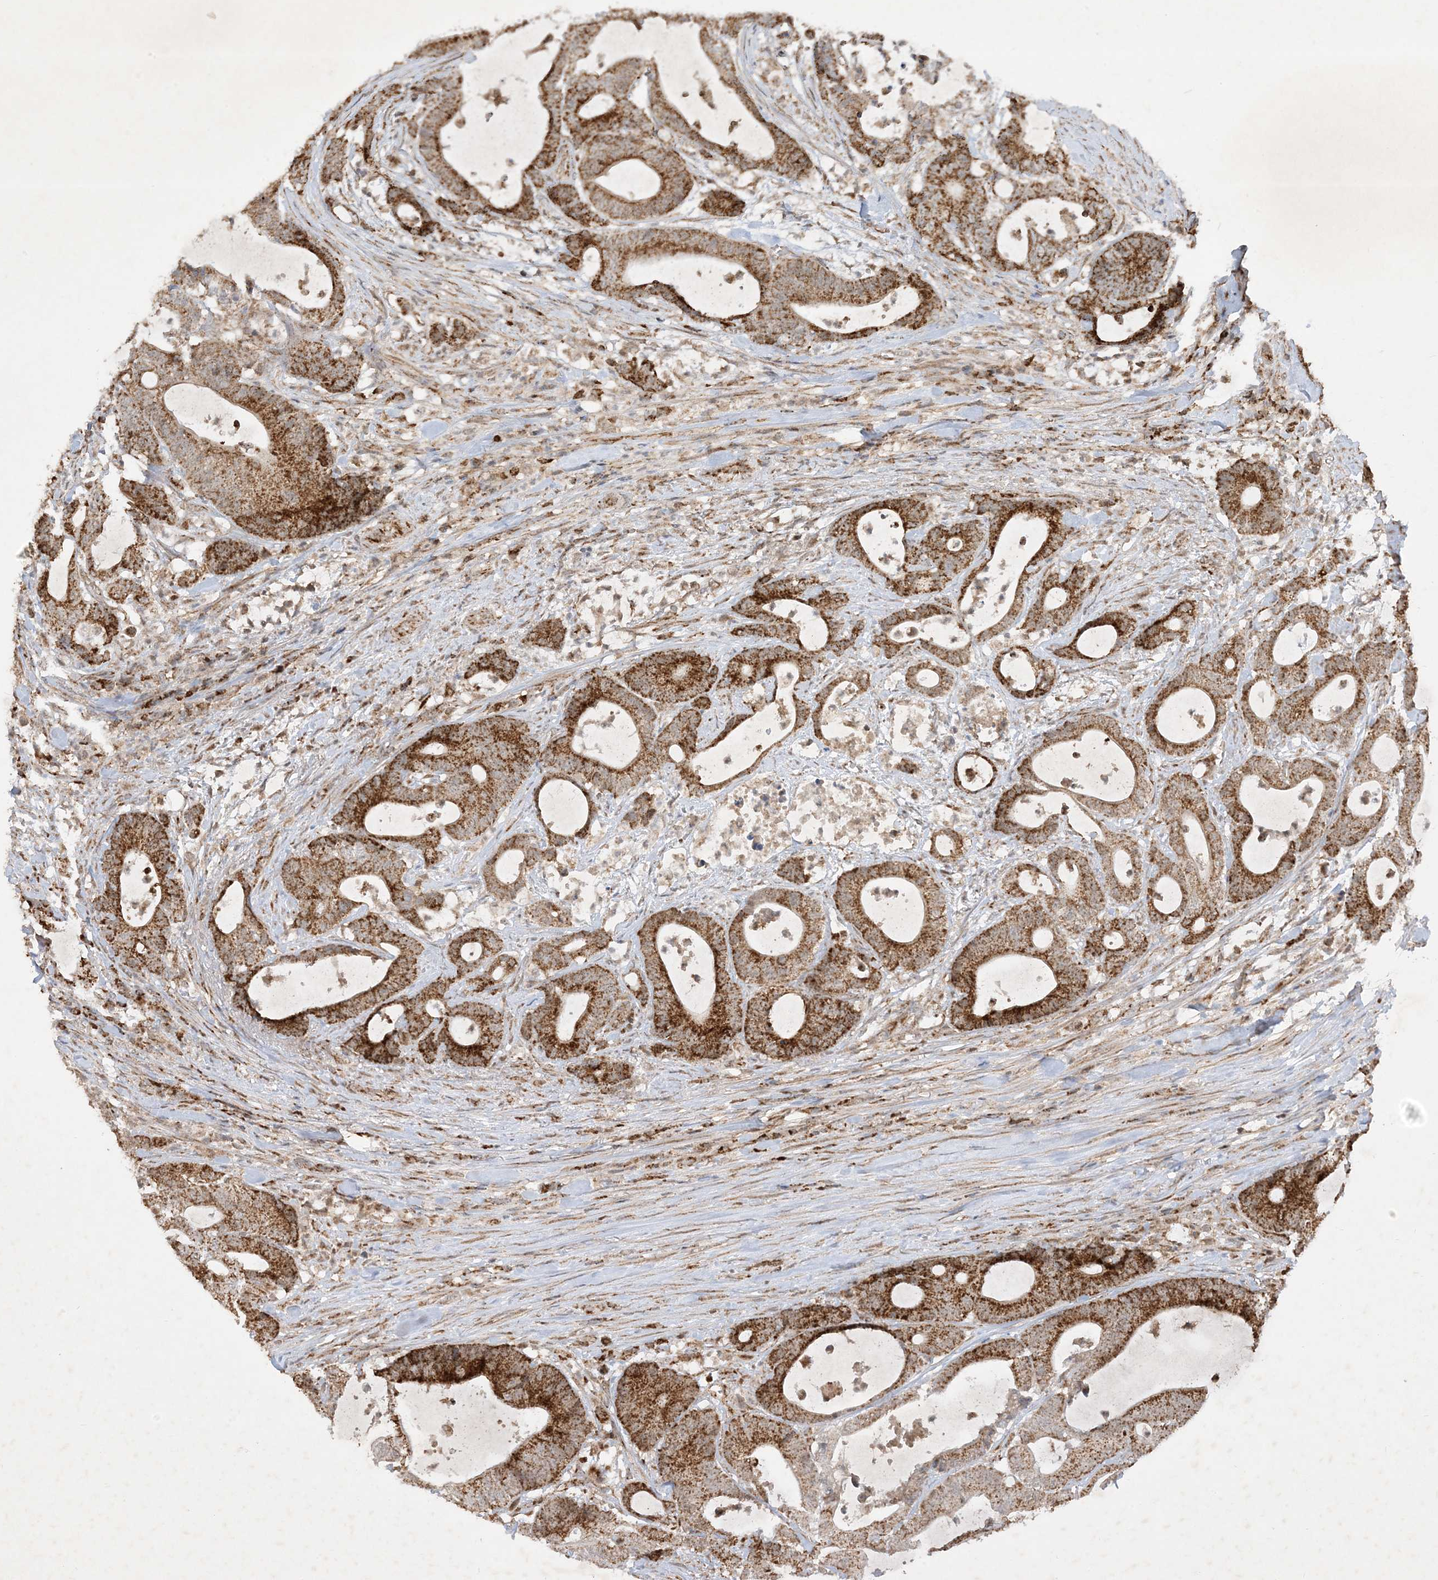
{"staining": {"intensity": "strong", "quantity": ">75%", "location": "cytoplasmic/membranous"}, "tissue": "colorectal cancer", "cell_type": "Tumor cells", "image_type": "cancer", "snomed": [{"axis": "morphology", "description": "Adenocarcinoma, NOS"}, {"axis": "topography", "description": "Colon"}], "caption": "About >75% of tumor cells in colorectal cancer exhibit strong cytoplasmic/membranous protein expression as visualized by brown immunohistochemical staining.", "gene": "NDUFAF3", "patient": {"sex": "female", "age": 84}}